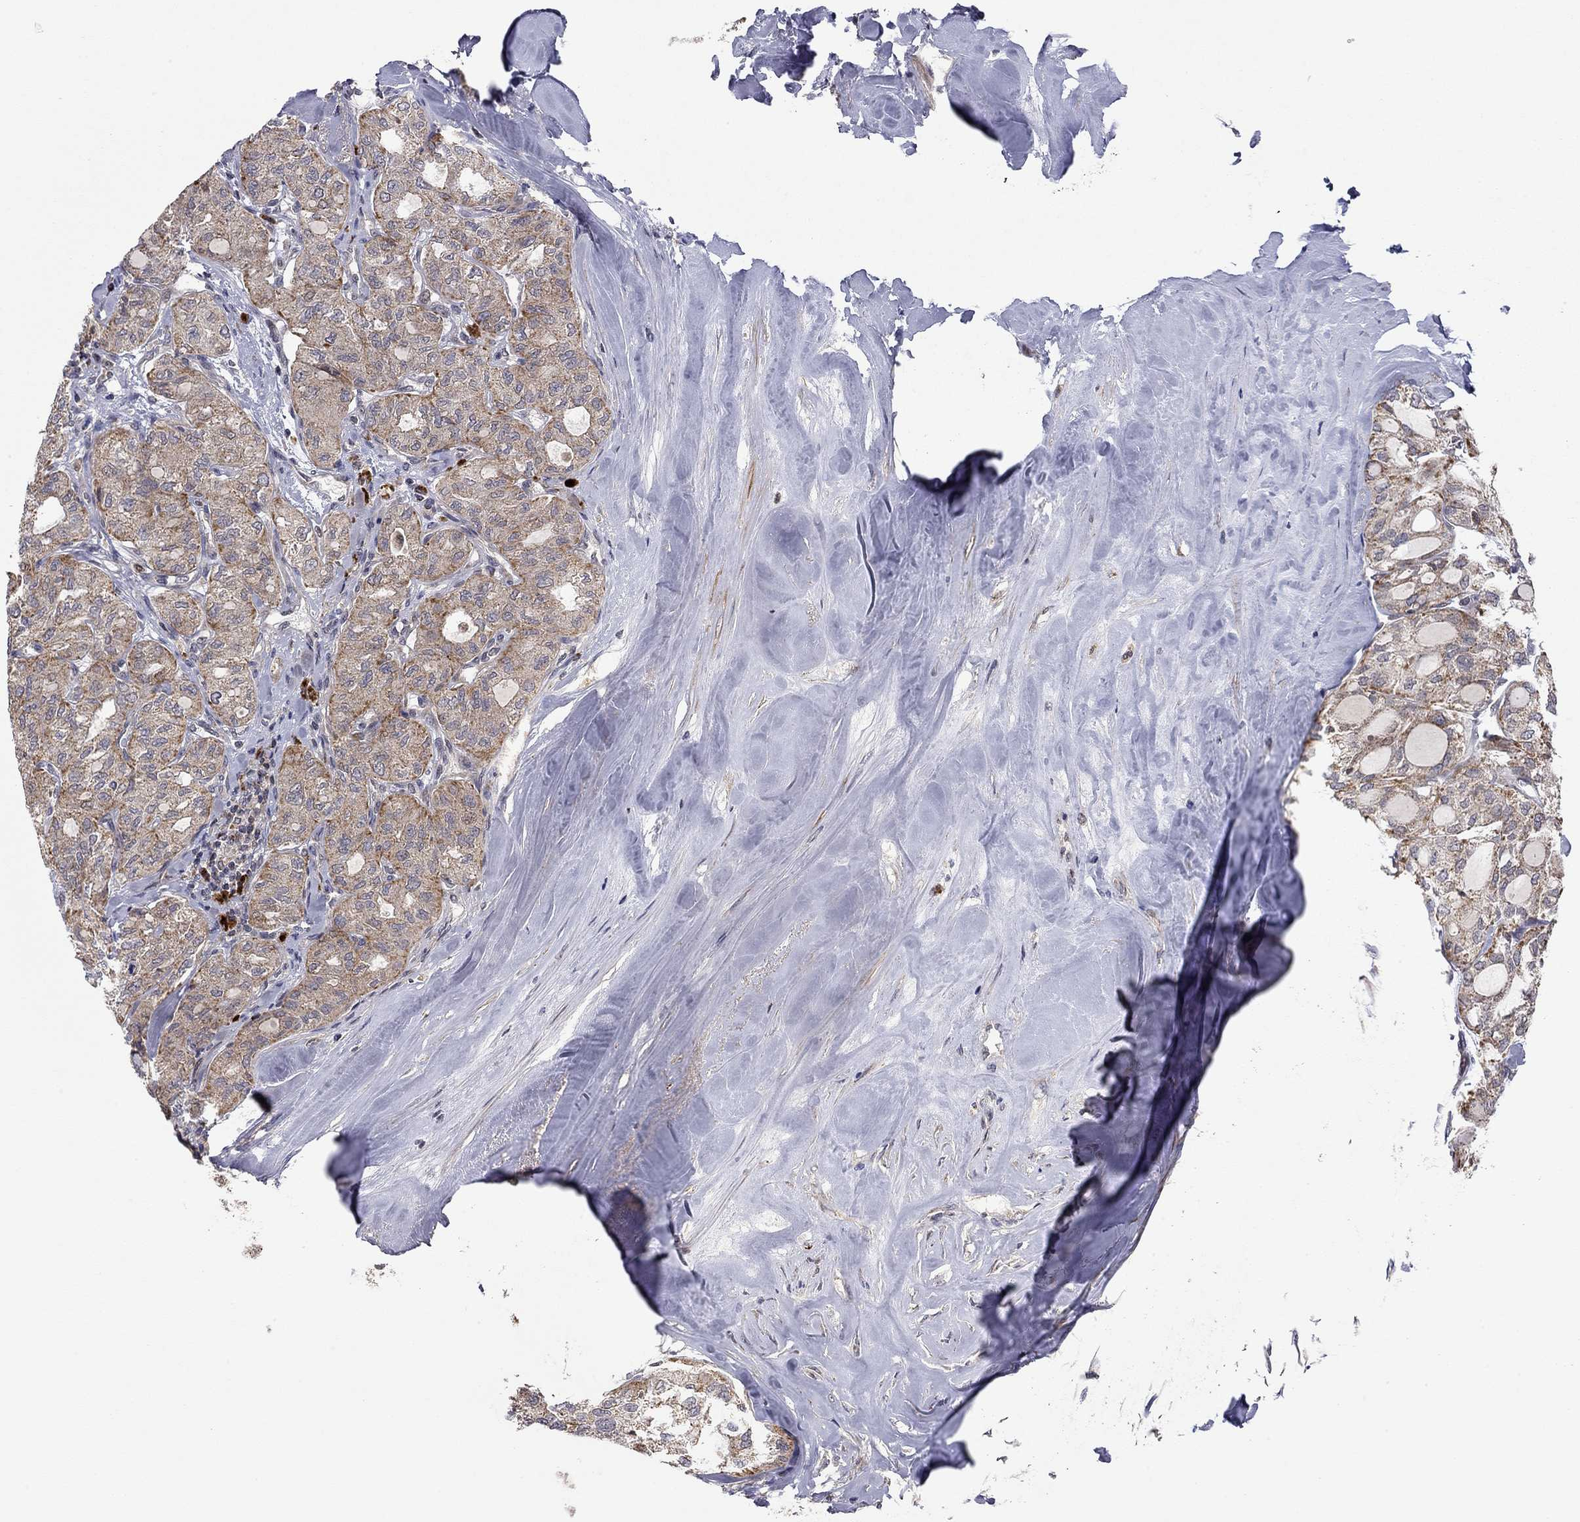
{"staining": {"intensity": "strong", "quantity": "<25%", "location": "cytoplasmic/membranous"}, "tissue": "thyroid cancer", "cell_type": "Tumor cells", "image_type": "cancer", "snomed": [{"axis": "morphology", "description": "Follicular adenoma carcinoma, NOS"}, {"axis": "topography", "description": "Thyroid gland"}], "caption": "Thyroid cancer tissue displays strong cytoplasmic/membranous staining in about <25% of tumor cells, visualized by immunohistochemistry. (IHC, brightfield microscopy, high magnification).", "gene": "IDS", "patient": {"sex": "male", "age": 75}}